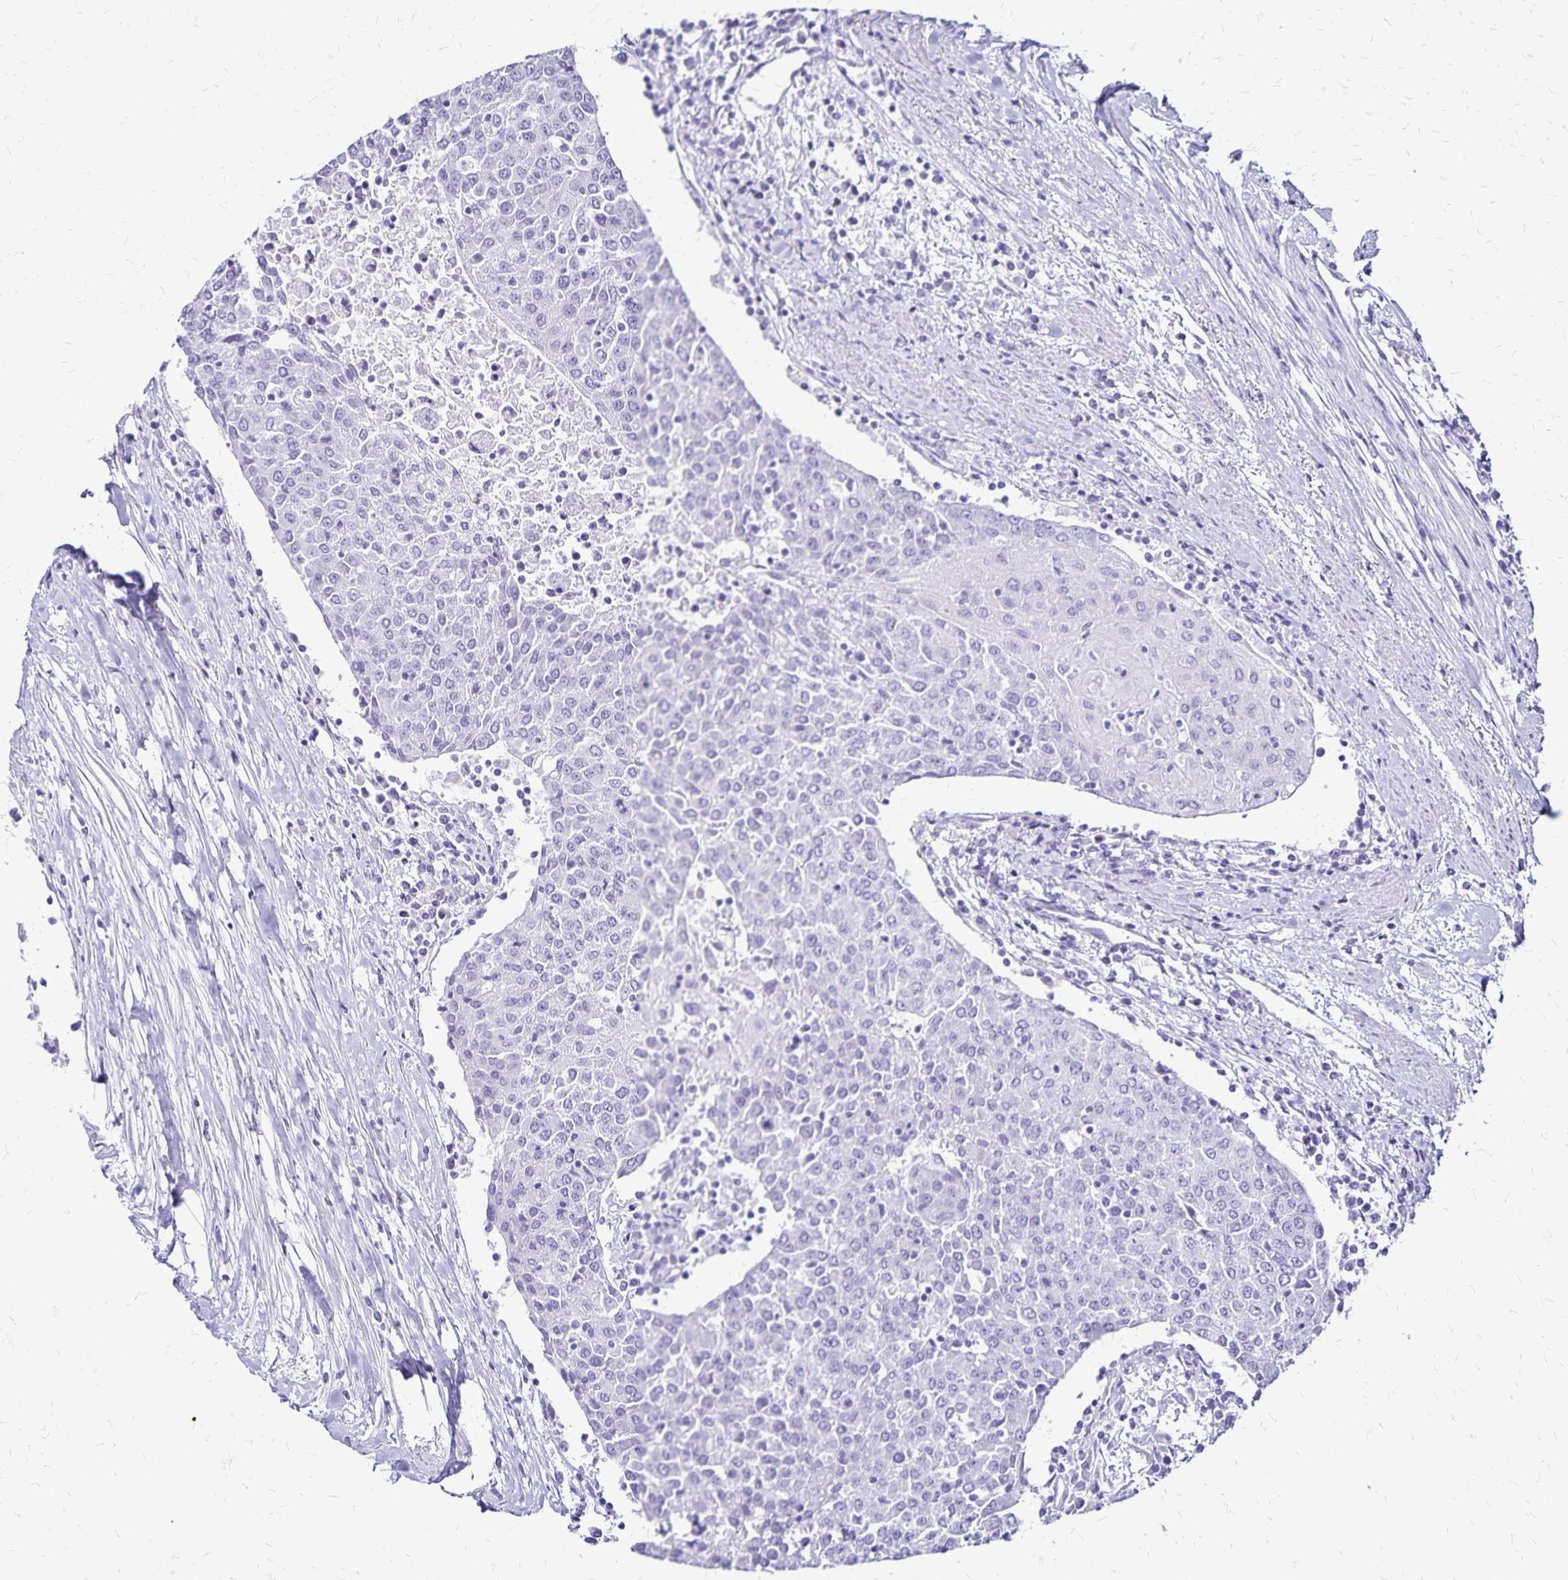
{"staining": {"intensity": "negative", "quantity": "none", "location": "none"}, "tissue": "urothelial cancer", "cell_type": "Tumor cells", "image_type": "cancer", "snomed": [{"axis": "morphology", "description": "Urothelial carcinoma, High grade"}, {"axis": "topography", "description": "Urinary bladder"}], "caption": "IHC image of neoplastic tissue: high-grade urothelial carcinoma stained with DAB shows no significant protein positivity in tumor cells.", "gene": "LIN28B", "patient": {"sex": "female", "age": 85}}